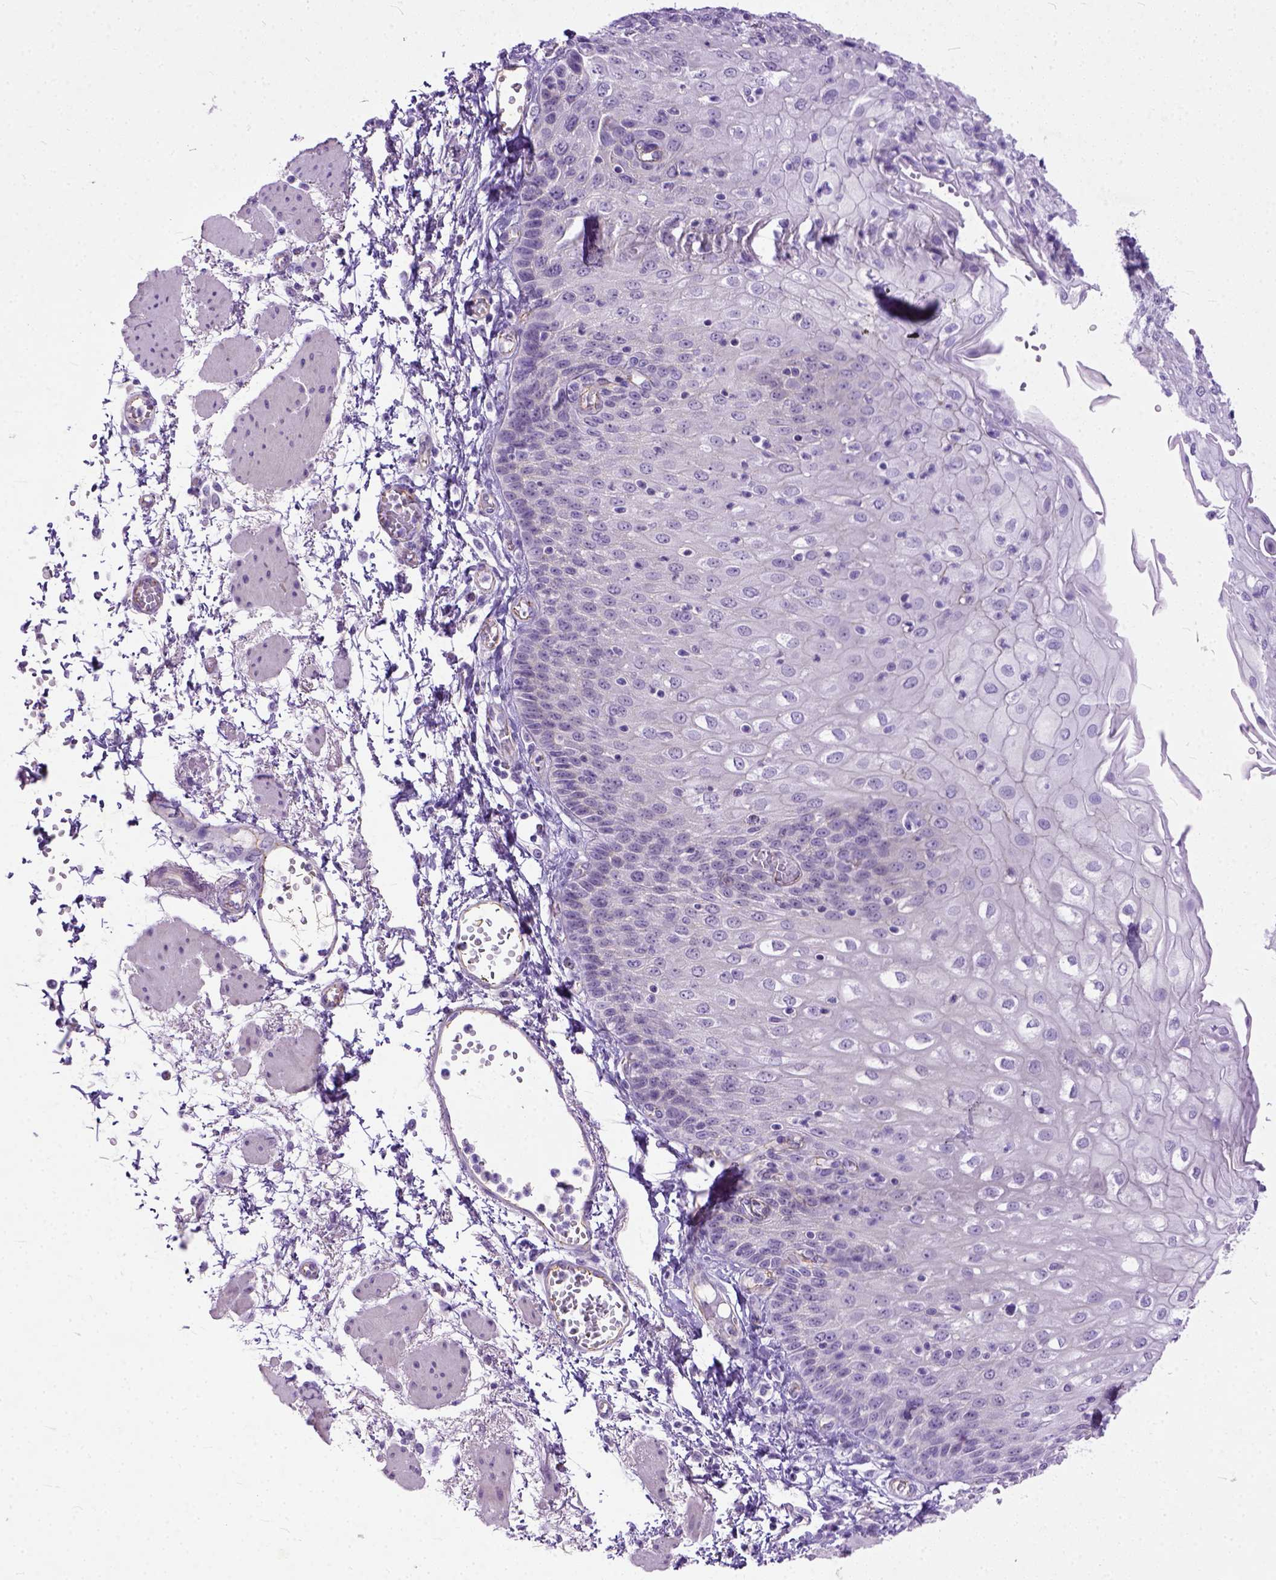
{"staining": {"intensity": "negative", "quantity": "none", "location": "none"}, "tissue": "esophagus", "cell_type": "Squamous epithelial cells", "image_type": "normal", "snomed": [{"axis": "morphology", "description": "Normal tissue, NOS"}, {"axis": "morphology", "description": "Adenocarcinoma, NOS"}, {"axis": "topography", "description": "Esophagus"}], "caption": "An IHC photomicrograph of benign esophagus is shown. There is no staining in squamous epithelial cells of esophagus. (Immunohistochemistry, brightfield microscopy, high magnification).", "gene": "ADGRF1", "patient": {"sex": "male", "age": 81}}